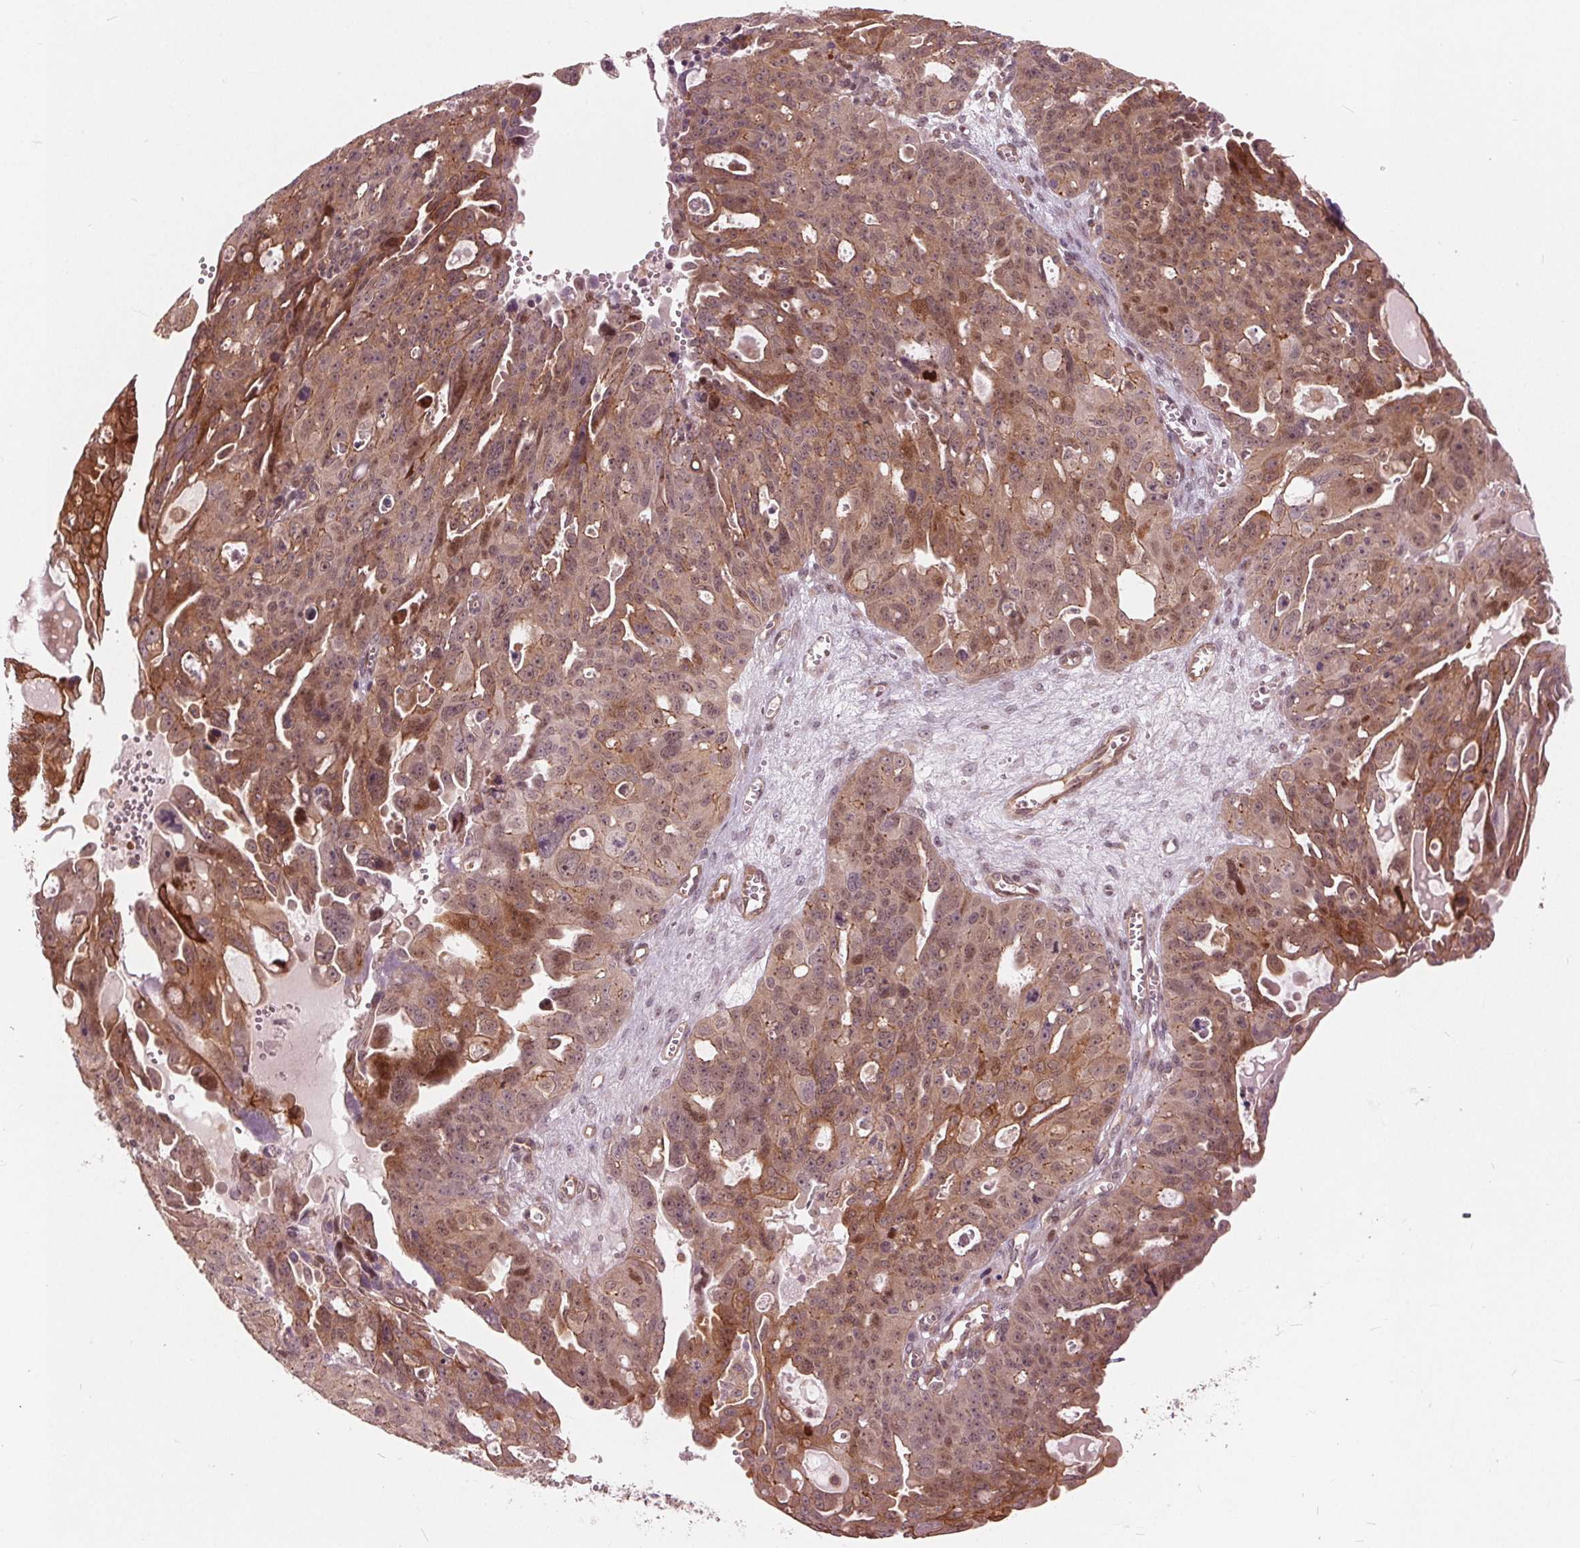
{"staining": {"intensity": "moderate", "quantity": ">75%", "location": "cytoplasmic/membranous,nuclear"}, "tissue": "ovarian cancer", "cell_type": "Tumor cells", "image_type": "cancer", "snomed": [{"axis": "morphology", "description": "Carcinoma, endometroid"}, {"axis": "topography", "description": "Ovary"}], "caption": "Brown immunohistochemical staining in human ovarian endometroid carcinoma displays moderate cytoplasmic/membranous and nuclear expression in approximately >75% of tumor cells.", "gene": "TXNIP", "patient": {"sex": "female", "age": 70}}